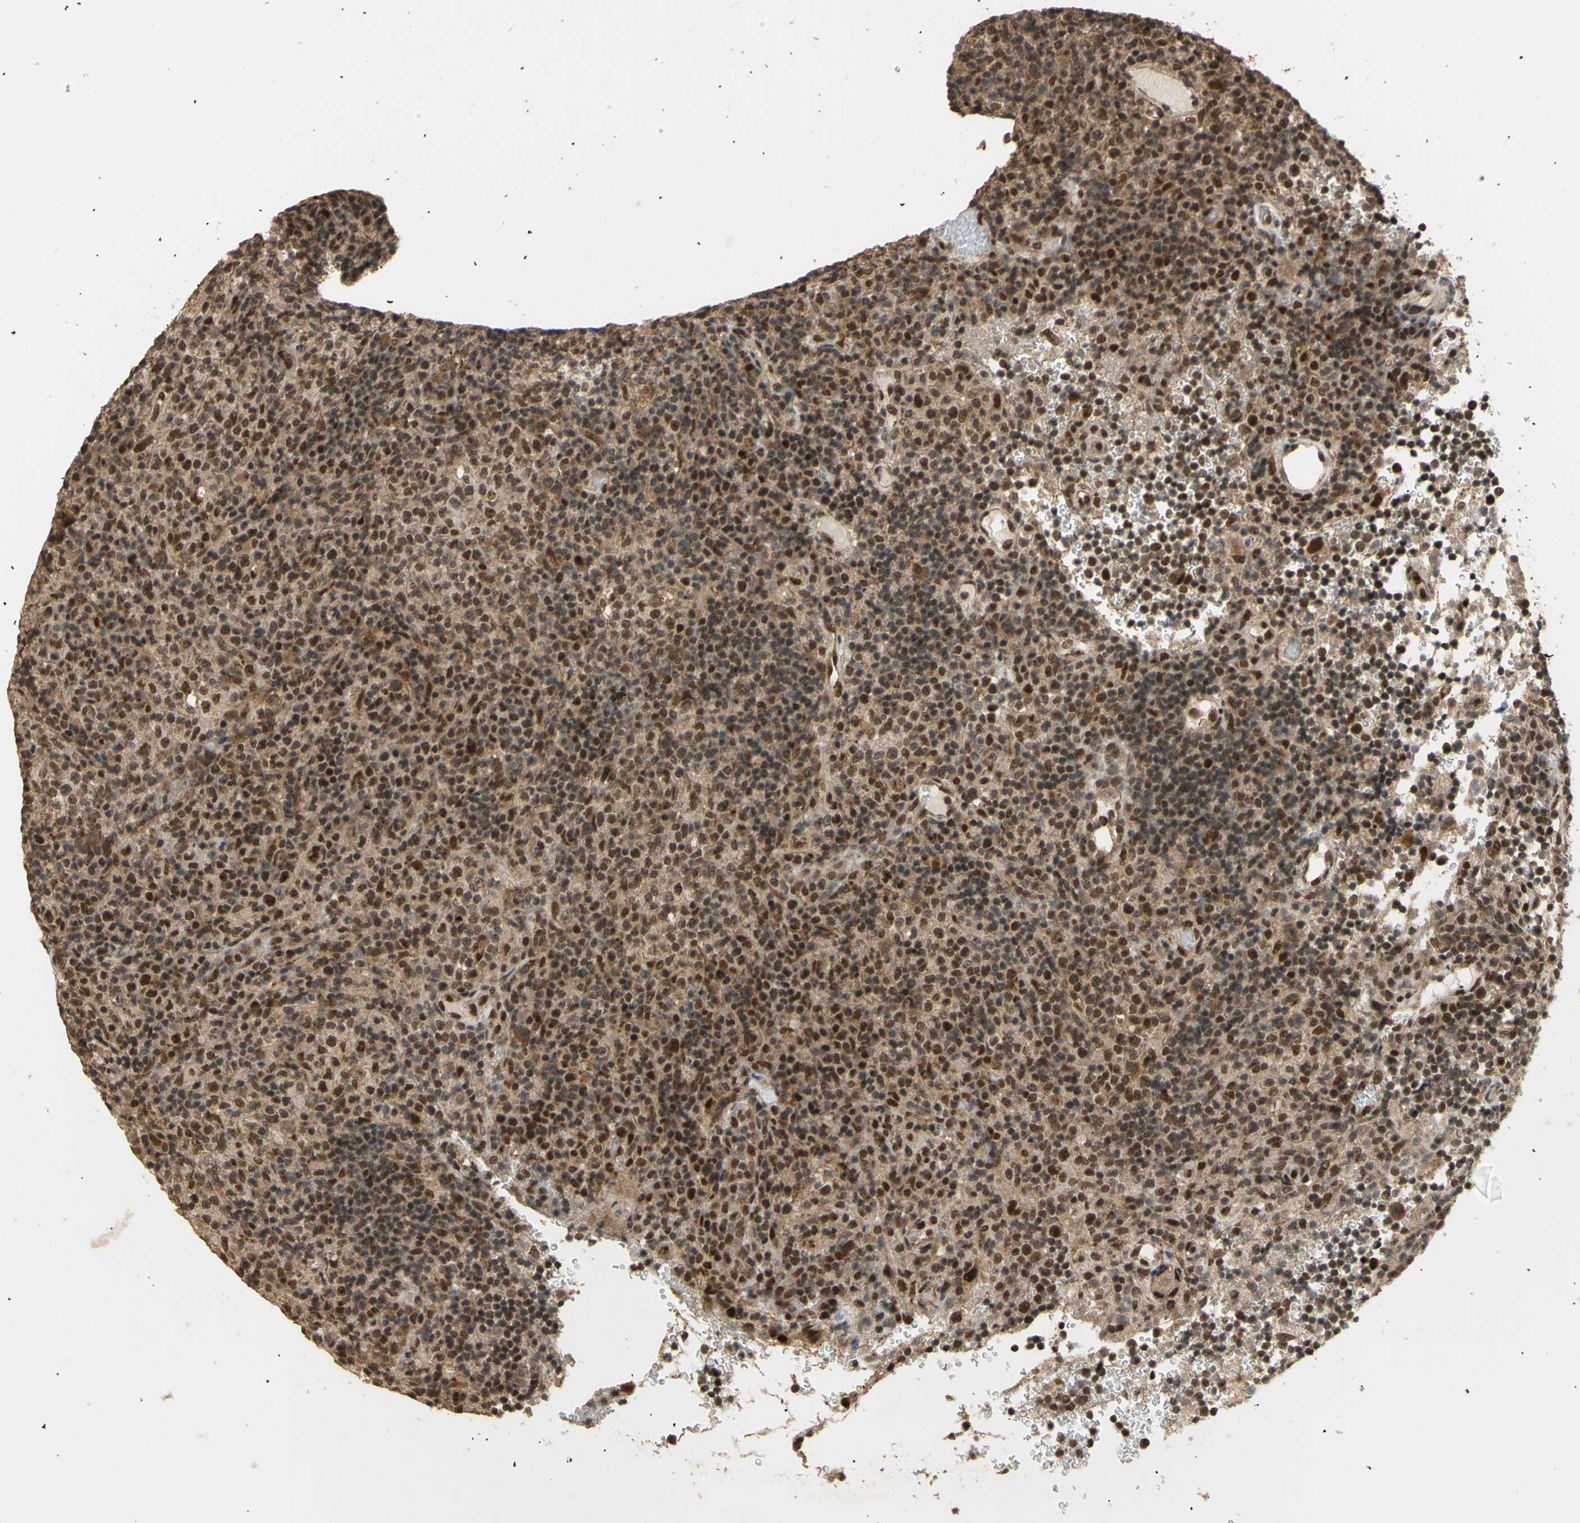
{"staining": {"intensity": "strong", "quantity": ">75%", "location": "cytoplasmic/membranous,nuclear"}, "tissue": "lymphoma", "cell_type": "Tumor cells", "image_type": "cancer", "snomed": [{"axis": "morphology", "description": "Malignant lymphoma, non-Hodgkin's type, High grade"}, {"axis": "topography", "description": "Lymph node"}], "caption": "An image of lymphoma stained for a protein exhibits strong cytoplasmic/membranous and nuclear brown staining in tumor cells.", "gene": "GTF2E2", "patient": {"sex": "female", "age": 76}}